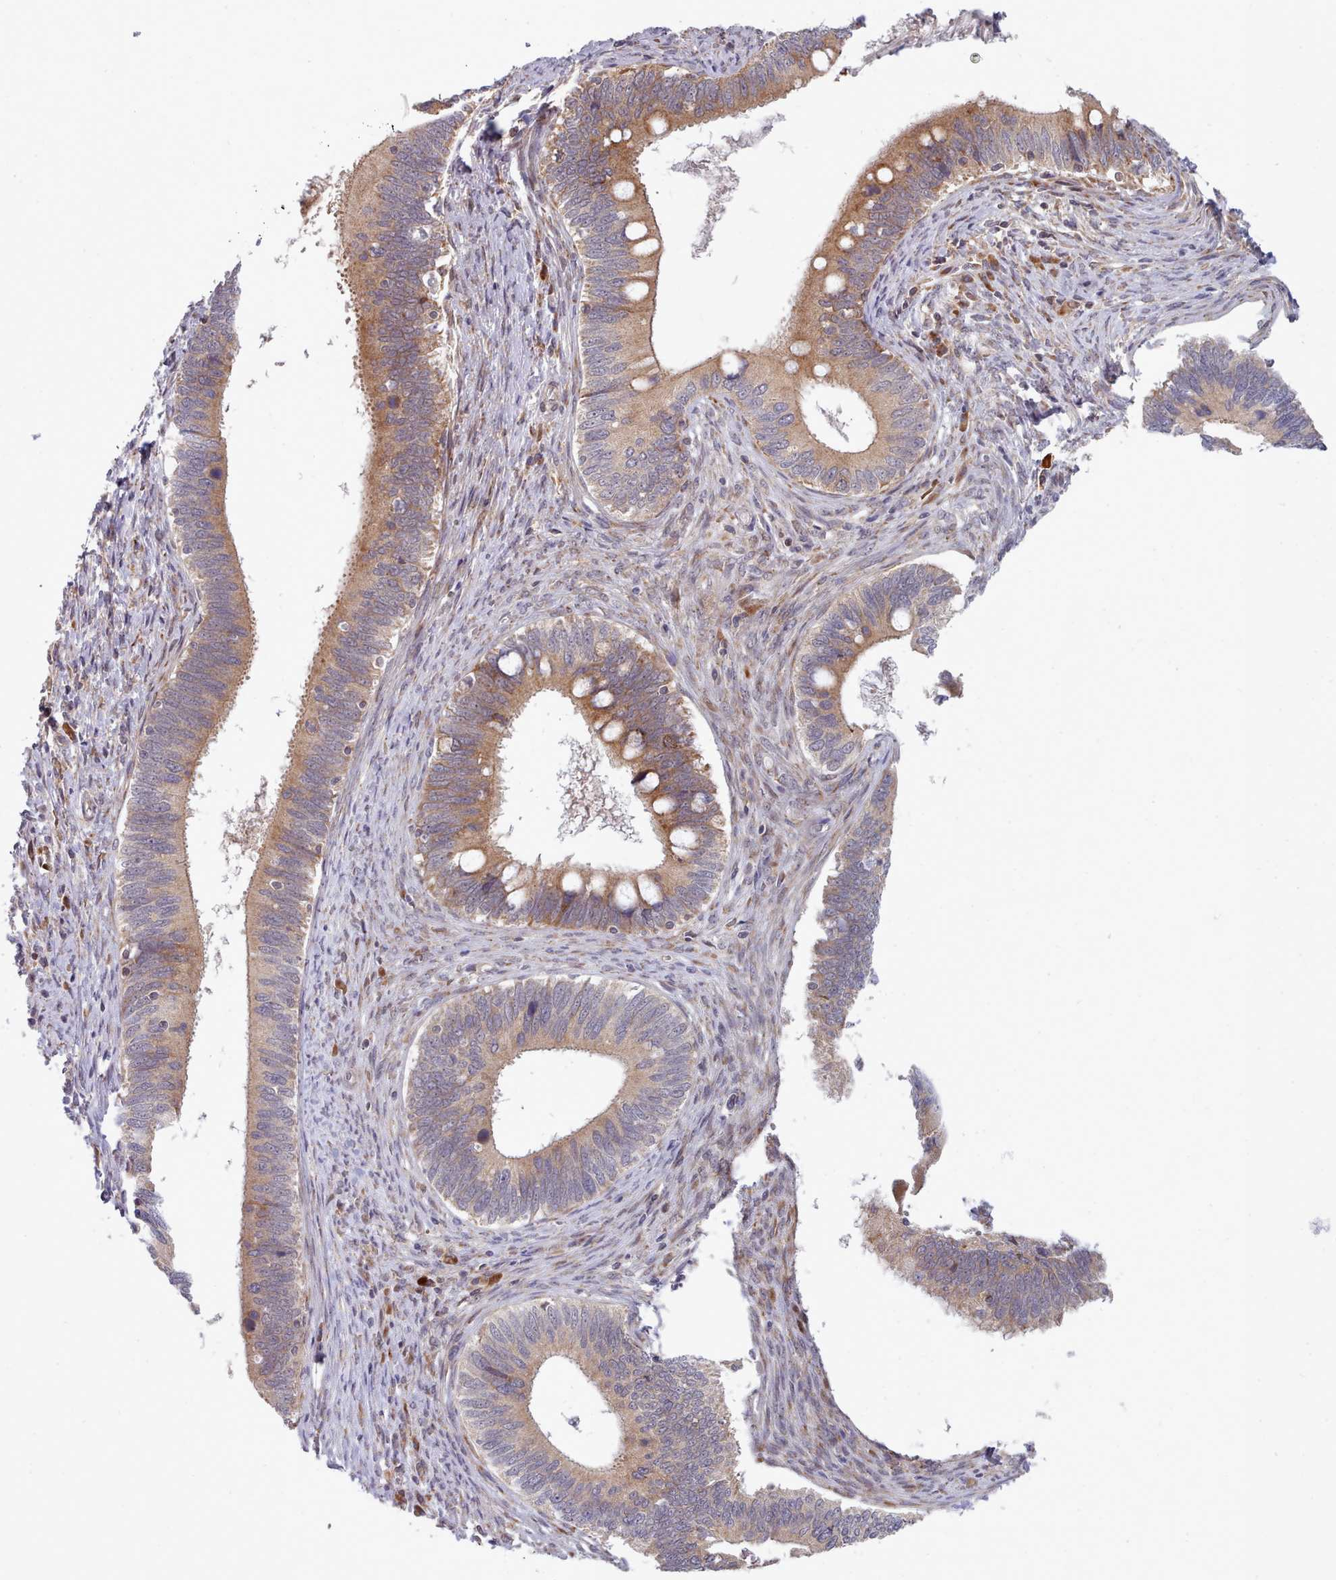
{"staining": {"intensity": "moderate", "quantity": ">75%", "location": "cytoplasmic/membranous"}, "tissue": "cervical cancer", "cell_type": "Tumor cells", "image_type": "cancer", "snomed": [{"axis": "morphology", "description": "Adenocarcinoma, NOS"}, {"axis": "topography", "description": "Cervix"}], "caption": "Adenocarcinoma (cervical) tissue shows moderate cytoplasmic/membranous expression in approximately >75% of tumor cells, visualized by immunohistochemistry.", "gene": "TRIM26", "patient": {"sex": "female", "age": 42}}